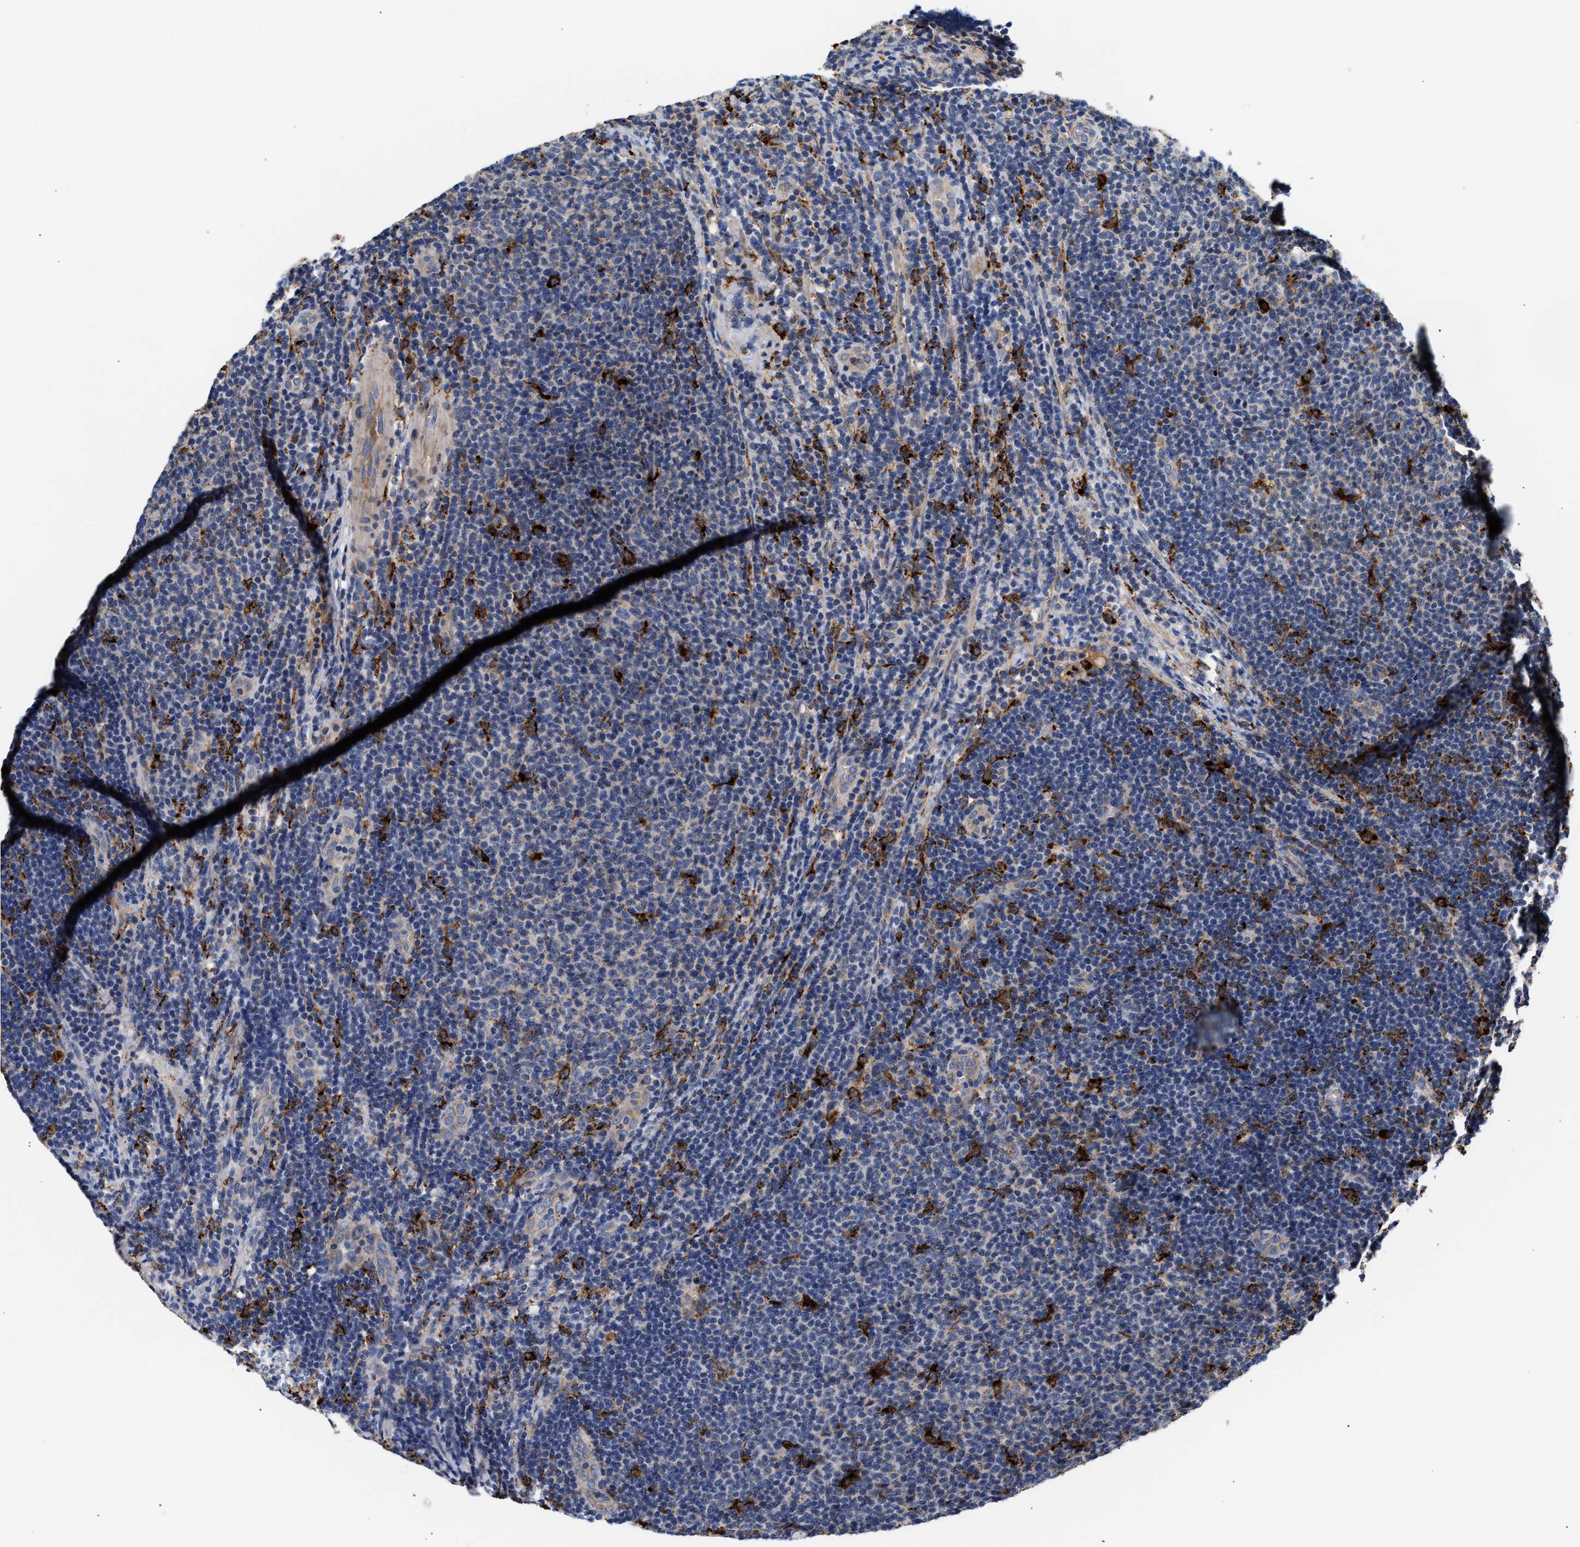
{"staining": {"intensity": "negative", "quantity": "none", "location": "none"}, "tissue": "lymphoma", "cell_type": "Tumor cells", "image_type": "cancer", "snomed": [{"axis": "morphology", "description": "Malignant lymphoma, non-Hodgkin's type, Low grade"}, {"axis": "topography", "description": "Lymph node"}], "caption": "Protein analysis of lymphoma reveals no significant staining in tumor cells.", "gene": "CCDC146", "patient": {"sex": "male", "age": 66}}